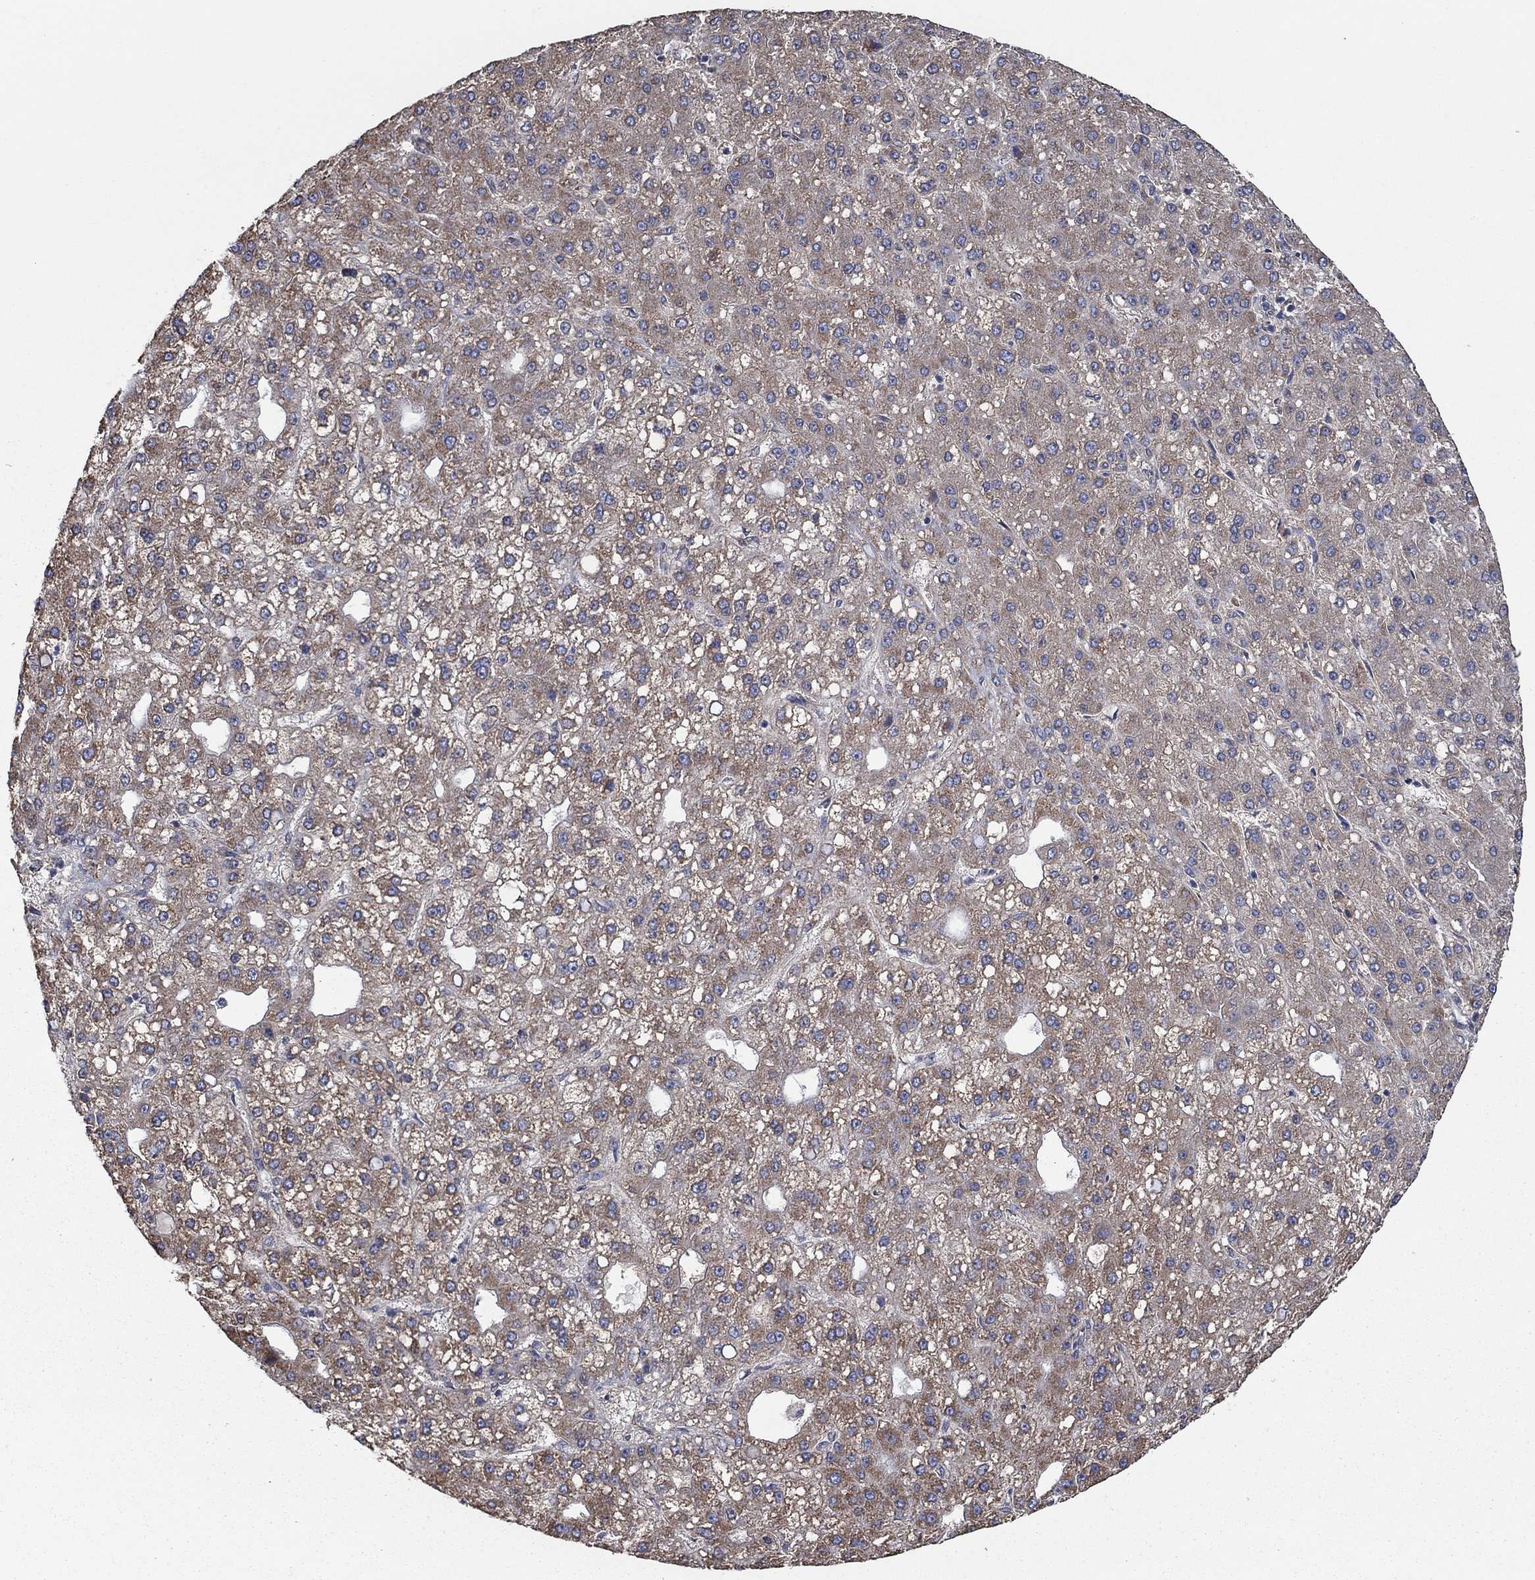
{"staining": {"intensity": "weak", "quantity": "25%-75%", "location": "cytoplasmic/membranous"}, "tissue": "liver cancer", "cell_type": "Tumor cells", "image_type": "cancer", "snomed": [{"axis": "morphology", "description": "Carcinoma, Hepatocellular, NOS"}, {"axis": "topography", "description": "Liver"}], "caption": "Hepatocellular carcinoma (liver) stained with a brown dye reveals weak cytoplasmic/membranous positive positivity in about 25%-75% of tumor cells.", "gene": "HID1", "patient": {"sex": "male", "age": 67}}